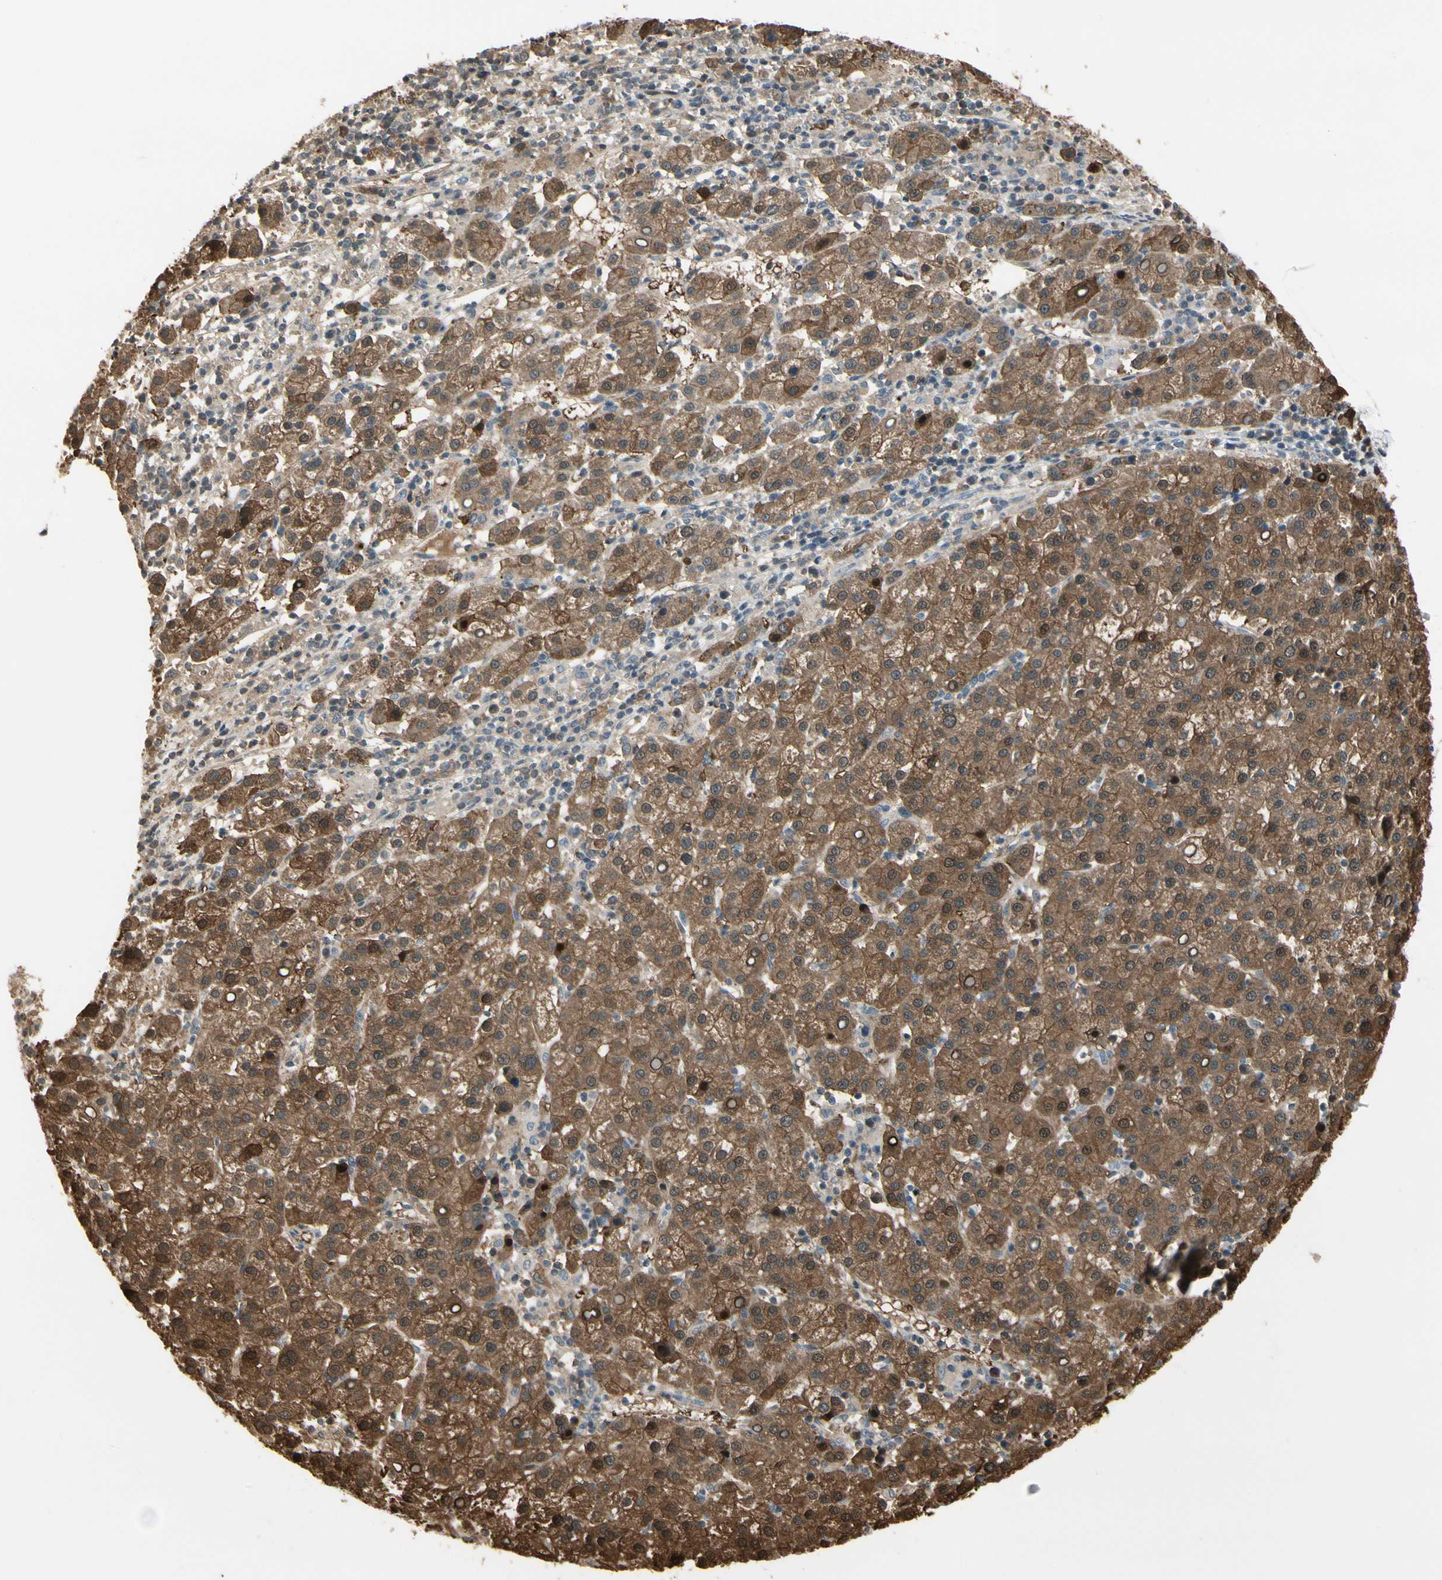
{"staining": {"intensity": "strong", "quantity": ">75%", "location": "cytoplasmic/membranous"}, "tissue": "liver cancer", "cell_type": "Tumor cells", "image_type": "cancer", "snomed": [{"axis": "morphology", "description": "Carcinoma, Hepatocellular, NOS"}, {"axis": "topography", "description": "Liver"}], "caption": "DAB immunohistochemical staining of human liver cancer (hepatocellular carcinoma) displays strong cytoplasmic/membranous protein expression in about >75% of tumor cells.", "gene": "EVC", "patient": {"sex": "female", "age": 58}}